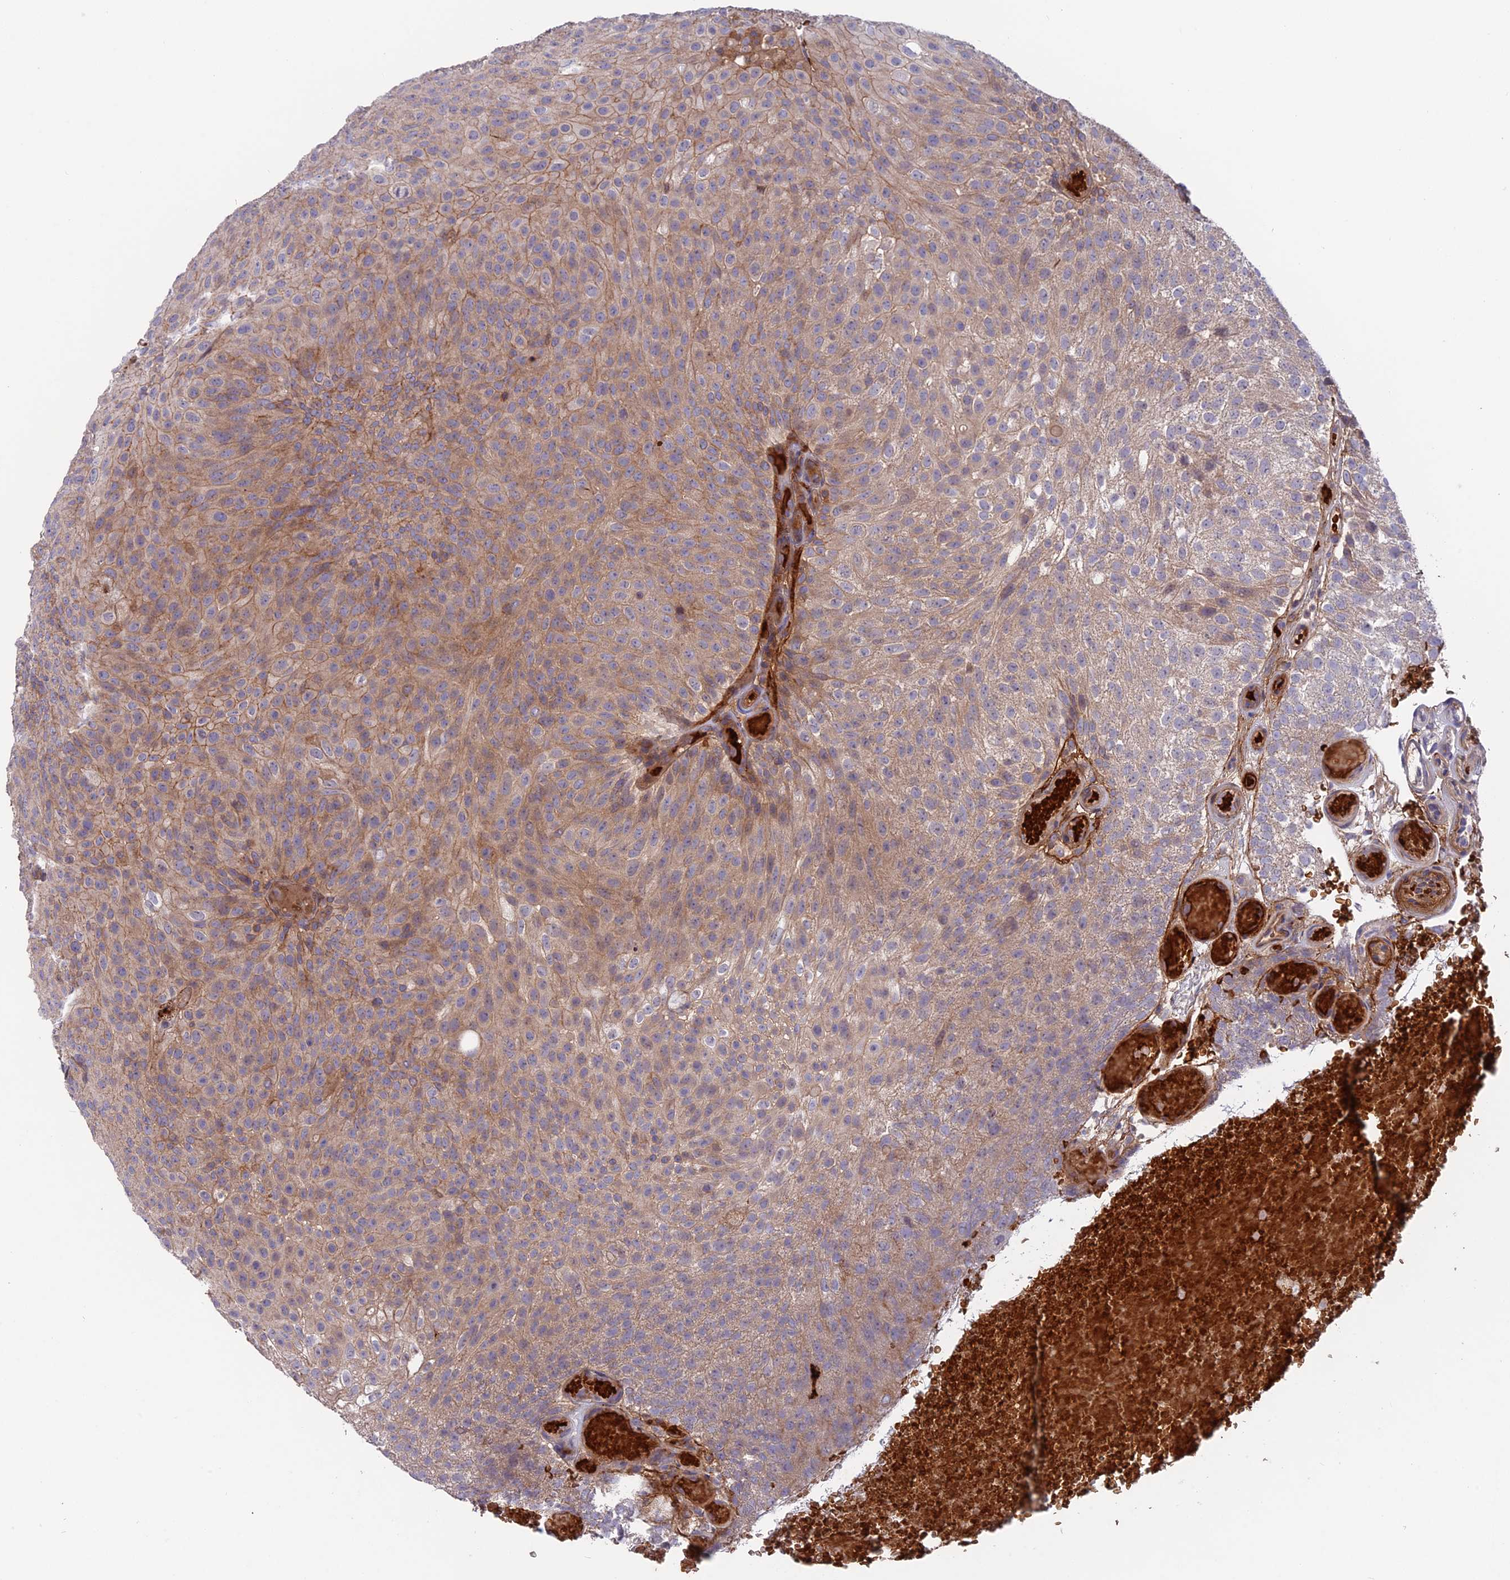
{"staining": {"intensity": "weak", "quantity": "25%-75%", "location": "cytoplasmic/membranous"}, "tissue": "urothelial cancer", "cell_type": "Tumor cells", "image_type": "cancer", "snomed": [{"axis": "morphology", "description": "Urothelial carcinoma, Low grade"}, {"axis": "topography", "description": "Urinary bladder"}], "caption": "Urothelial carcinoma (low-grade) stained with a protein marker shows weak staining in tumor cells.", "gene": "CPNE7", "patient": {"sex": "male", "age": 78}}